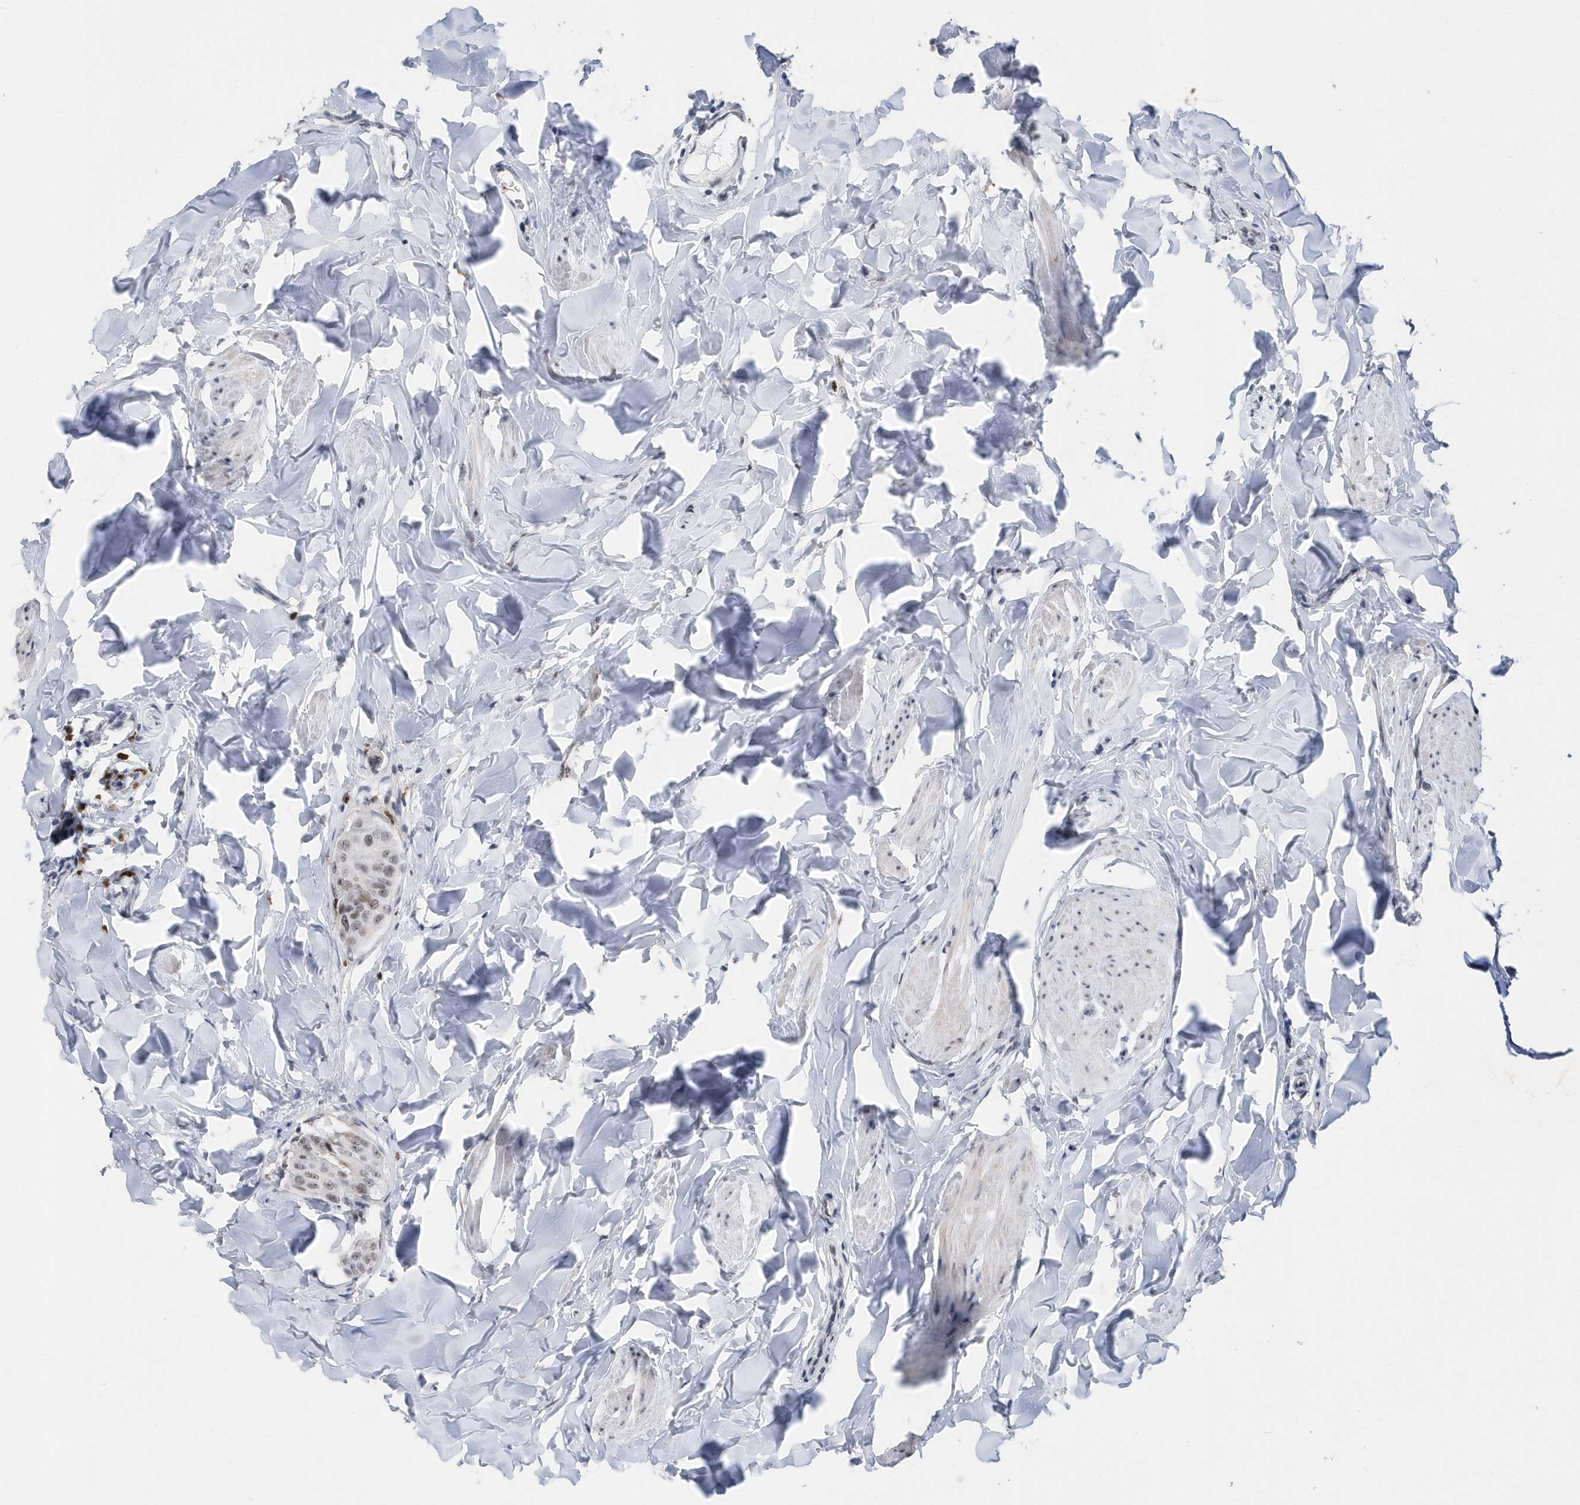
{"staining": {"intensity": "weak", "quantity": "25%-75%", "location": "nuclear"}, "tissue": "breast cancer", "cell_type": "Tumor cells", "image_type": "cancer", "snomed": [{"axis": "morphology", "description": "Duct carcinoma"}, {"axis": "topography", "description": "Breast"}], "caption": "Breast intraductal carcinoma stained for a protein demonstrates weak nuclear positivity in tumor cells.", "gene": "RPP30", "patient": {"sex": "female", "age": 40}}